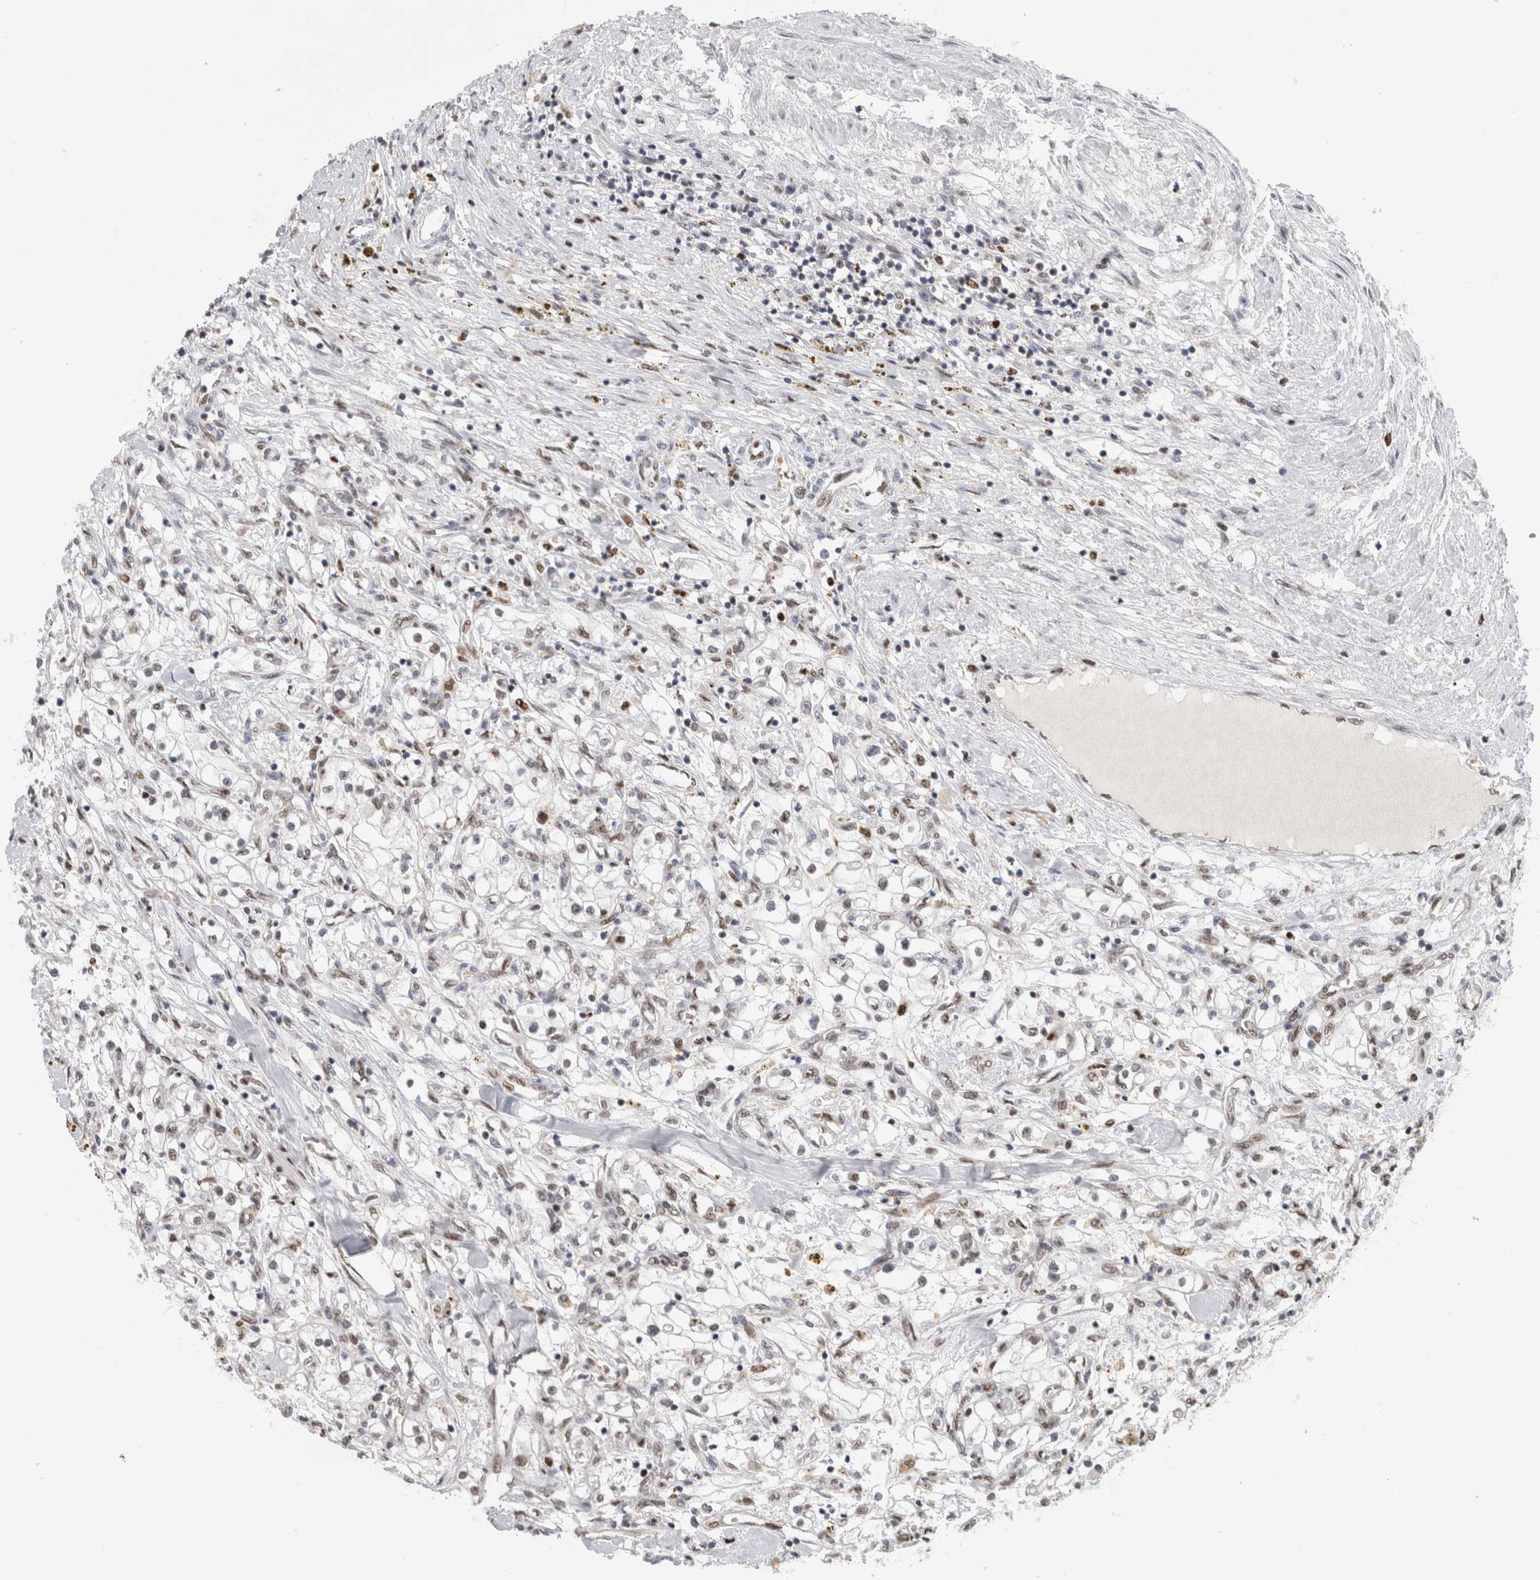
{"staining": {"intensity": "negative", "quantity": "none", "location": "none"}, "tissue": "renal cancer", "cell_type": "Tumor cells", "image_type": "cancer", "snomed": [{"axis": "morphology", "description": "Adenocarcinoma, NOS"}, {"axis": "topography", "description": "Kidney"}], "caption": "Immunohistochemistry image of human adenocarcinoma (renal) stained for a protein (brown), which displays no expression in tumor cells.", "gene": "SRARP", "patient": {"sex": "male", "age": 68}}